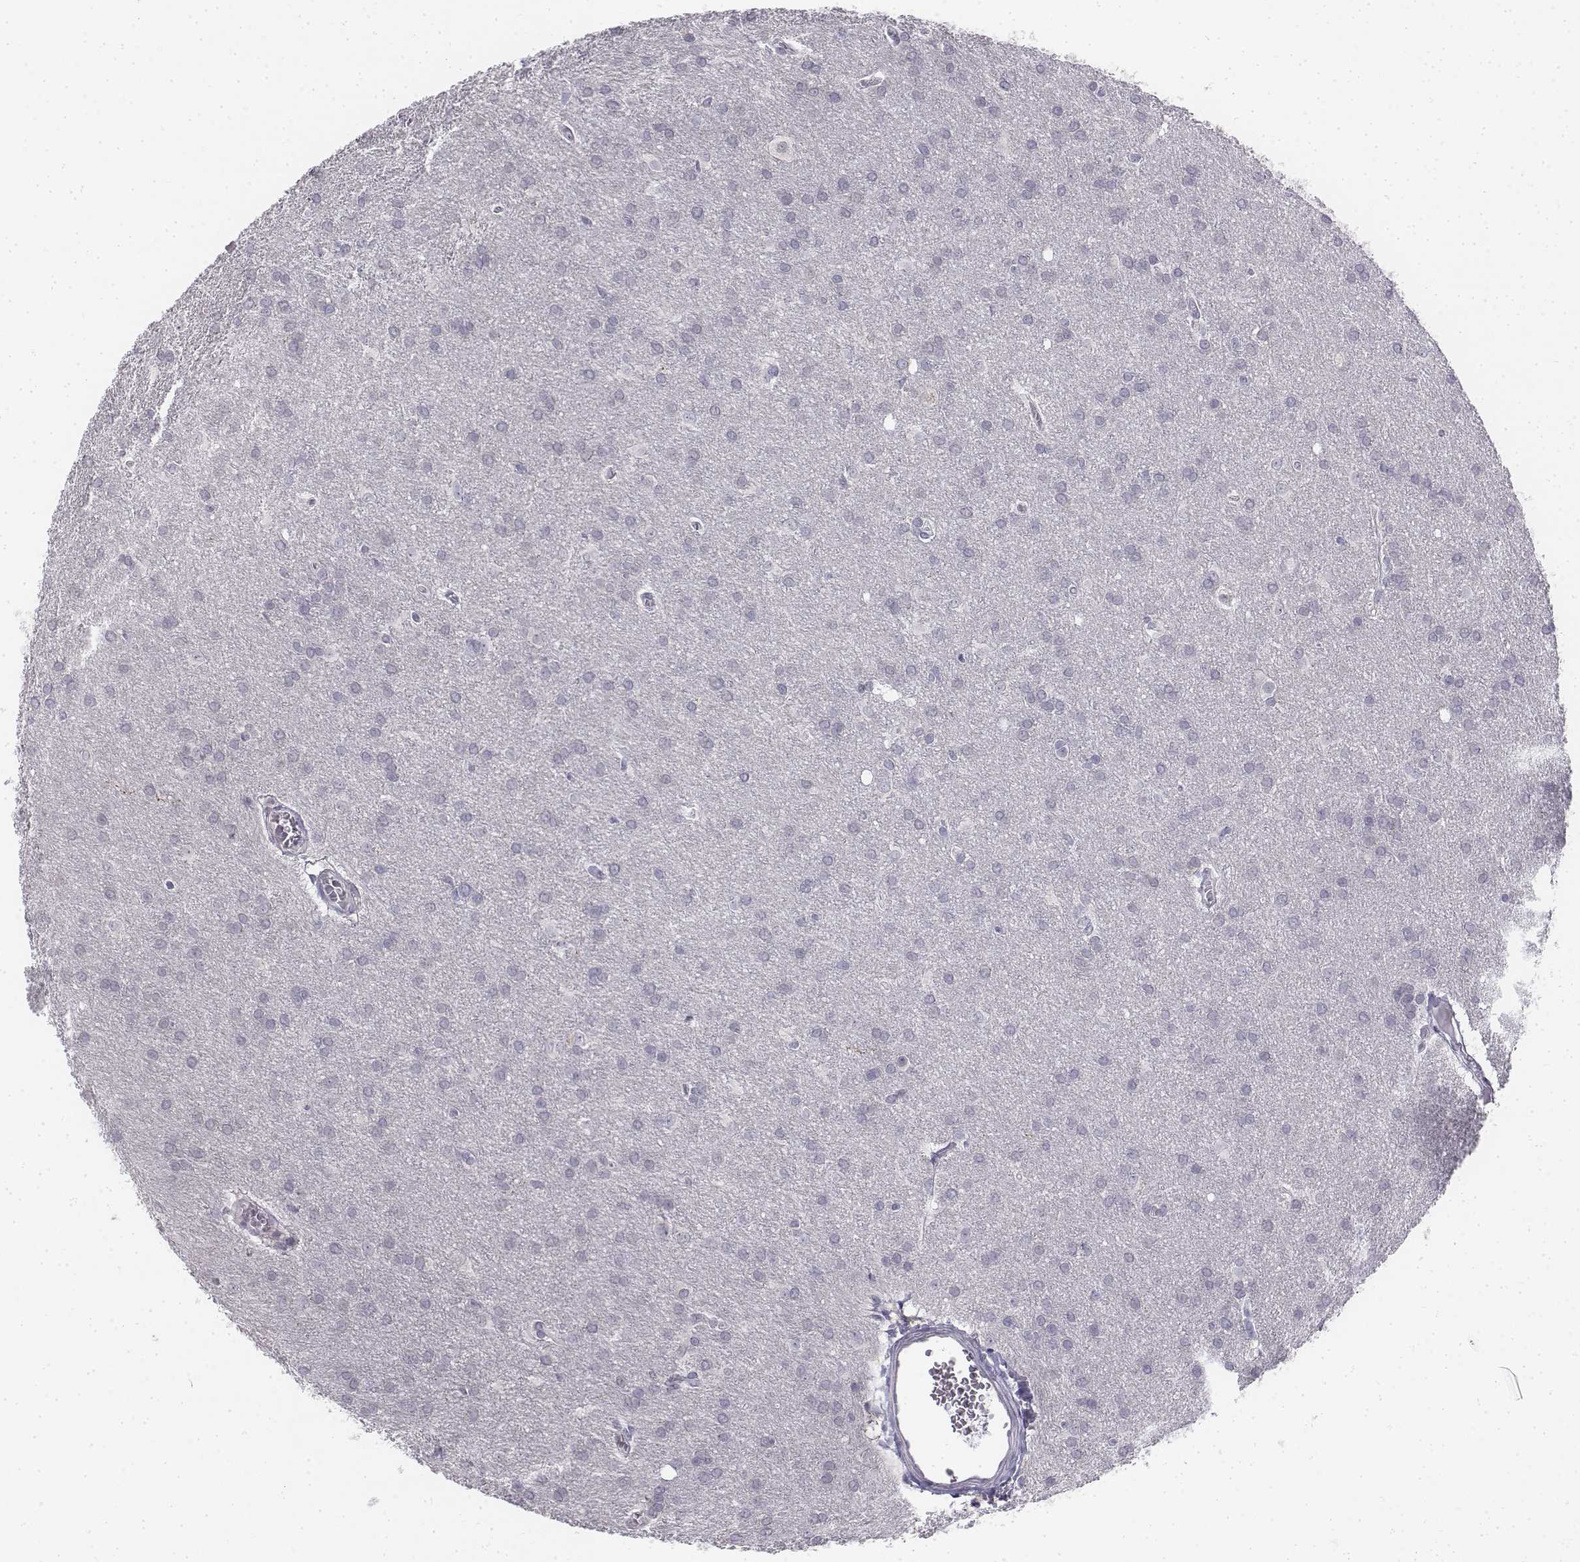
{"staining": {"intensity": "negative", "quantity": "none", "location": "none"}, "tissue": "glioma", "cell_type": "Tumor cells", "image_type": "cancer", "snomed": [{"axis": "morphology", "description": "Glioma, malignant, Low grade"}, {"axis": "topography", "description": "Brain"}], "caption": "Tumor cells are negative for brown protein staining in glioma.", "gene": "PENK", "patient": {"sex": "female", "age": 32}}